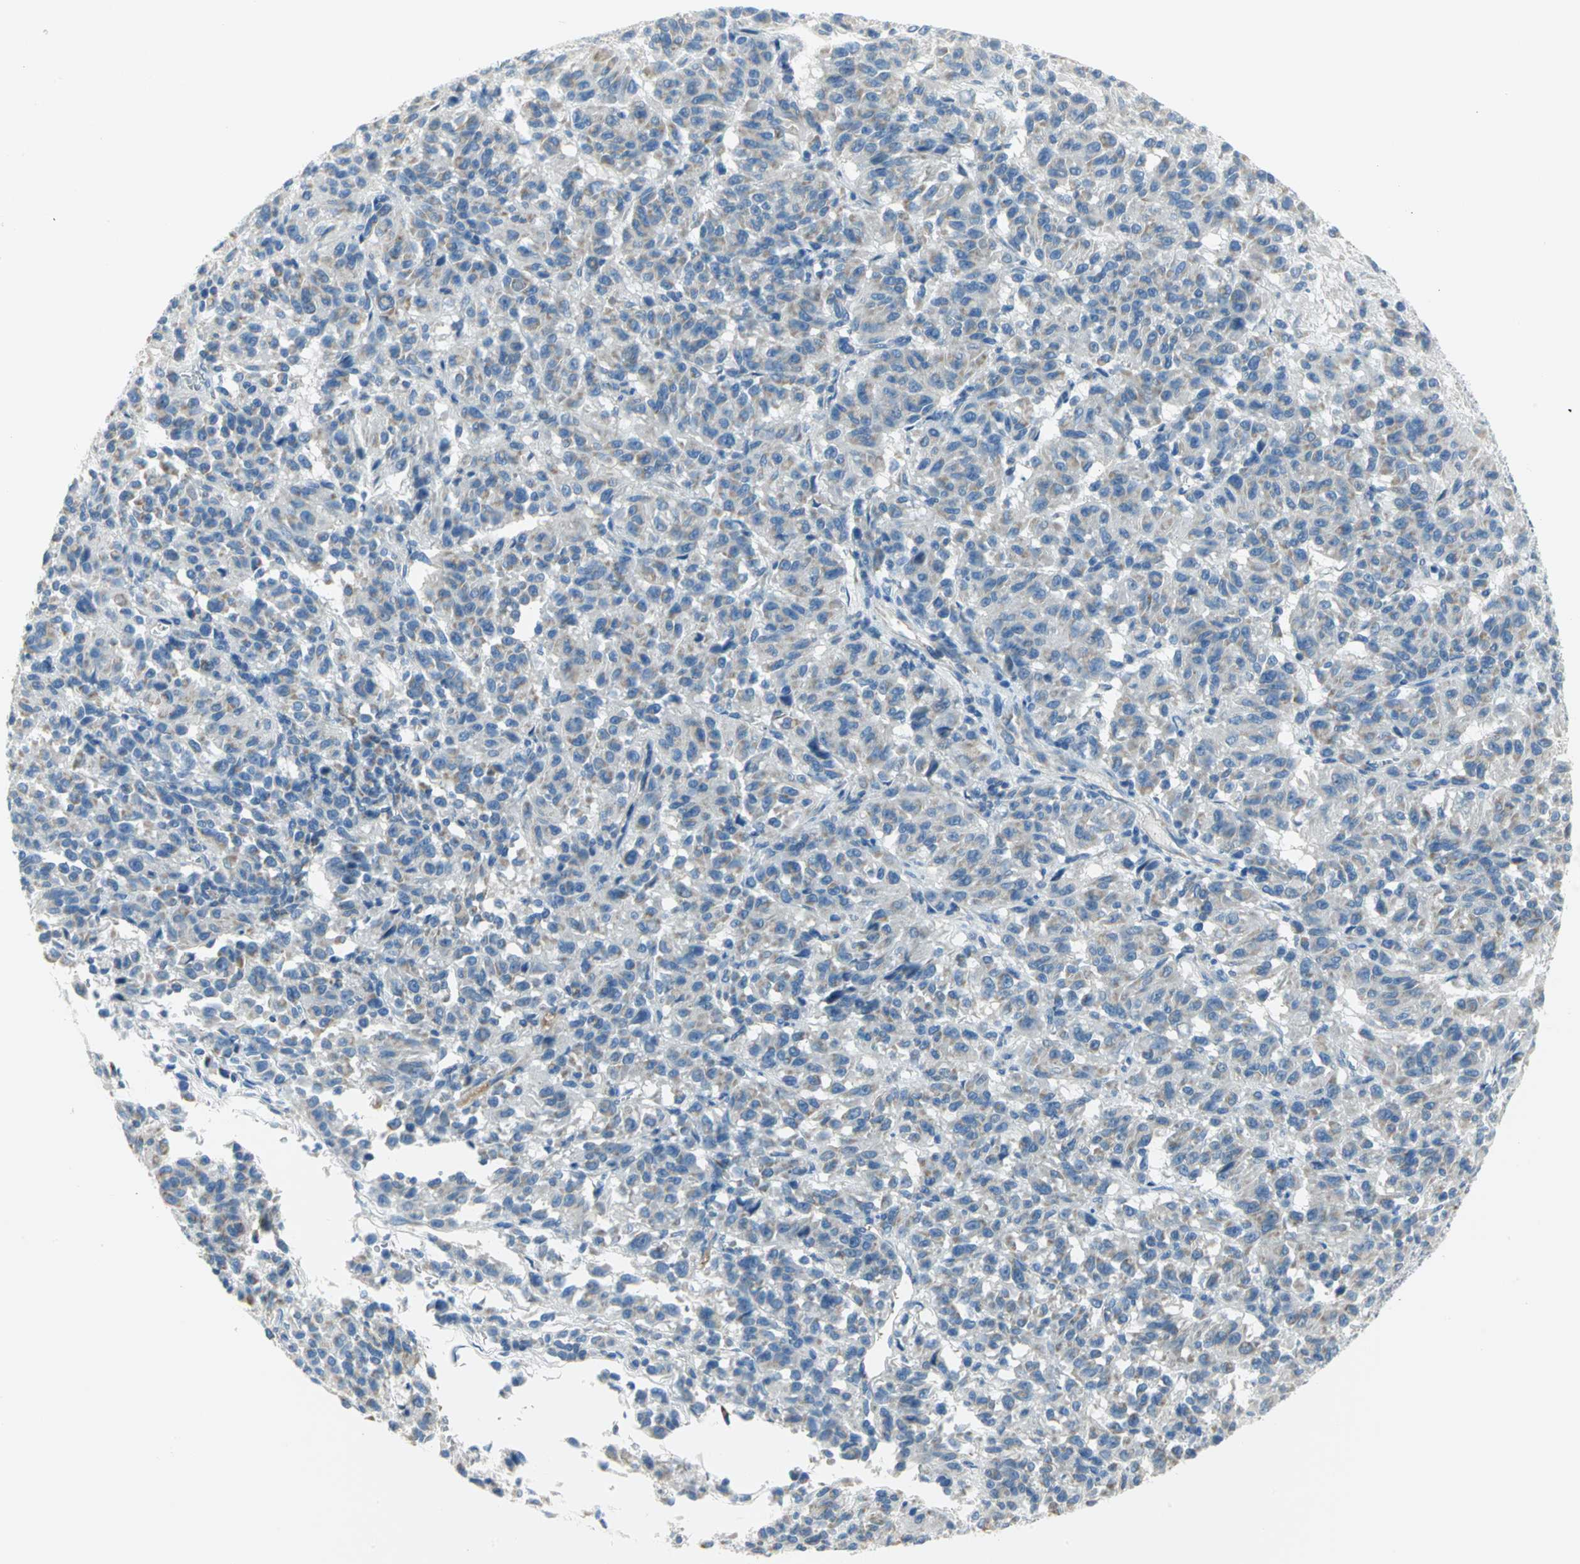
{"staining": {"intensity": "weak", "quantity": ">75%", "location": "cytoplasmic/membranous"}, "tissue": "melanoma", "cell_type": "Tumor cells", "image_type": "cancer", "snomed": [{"axis": "morphology", "description": "Malignant melanoma, Metastatic site"}, {"axis": "topography", "description": "Lung"}], "caption": "Melanoma stained with DAB (3,3'-diaminobenzidine) IHC reveals low levels of weak cytoplasmic/membranous expression in about >75% of tumor cells.", "gene": "ALOX15", "patient": {"sex": "male", "age": 64}}